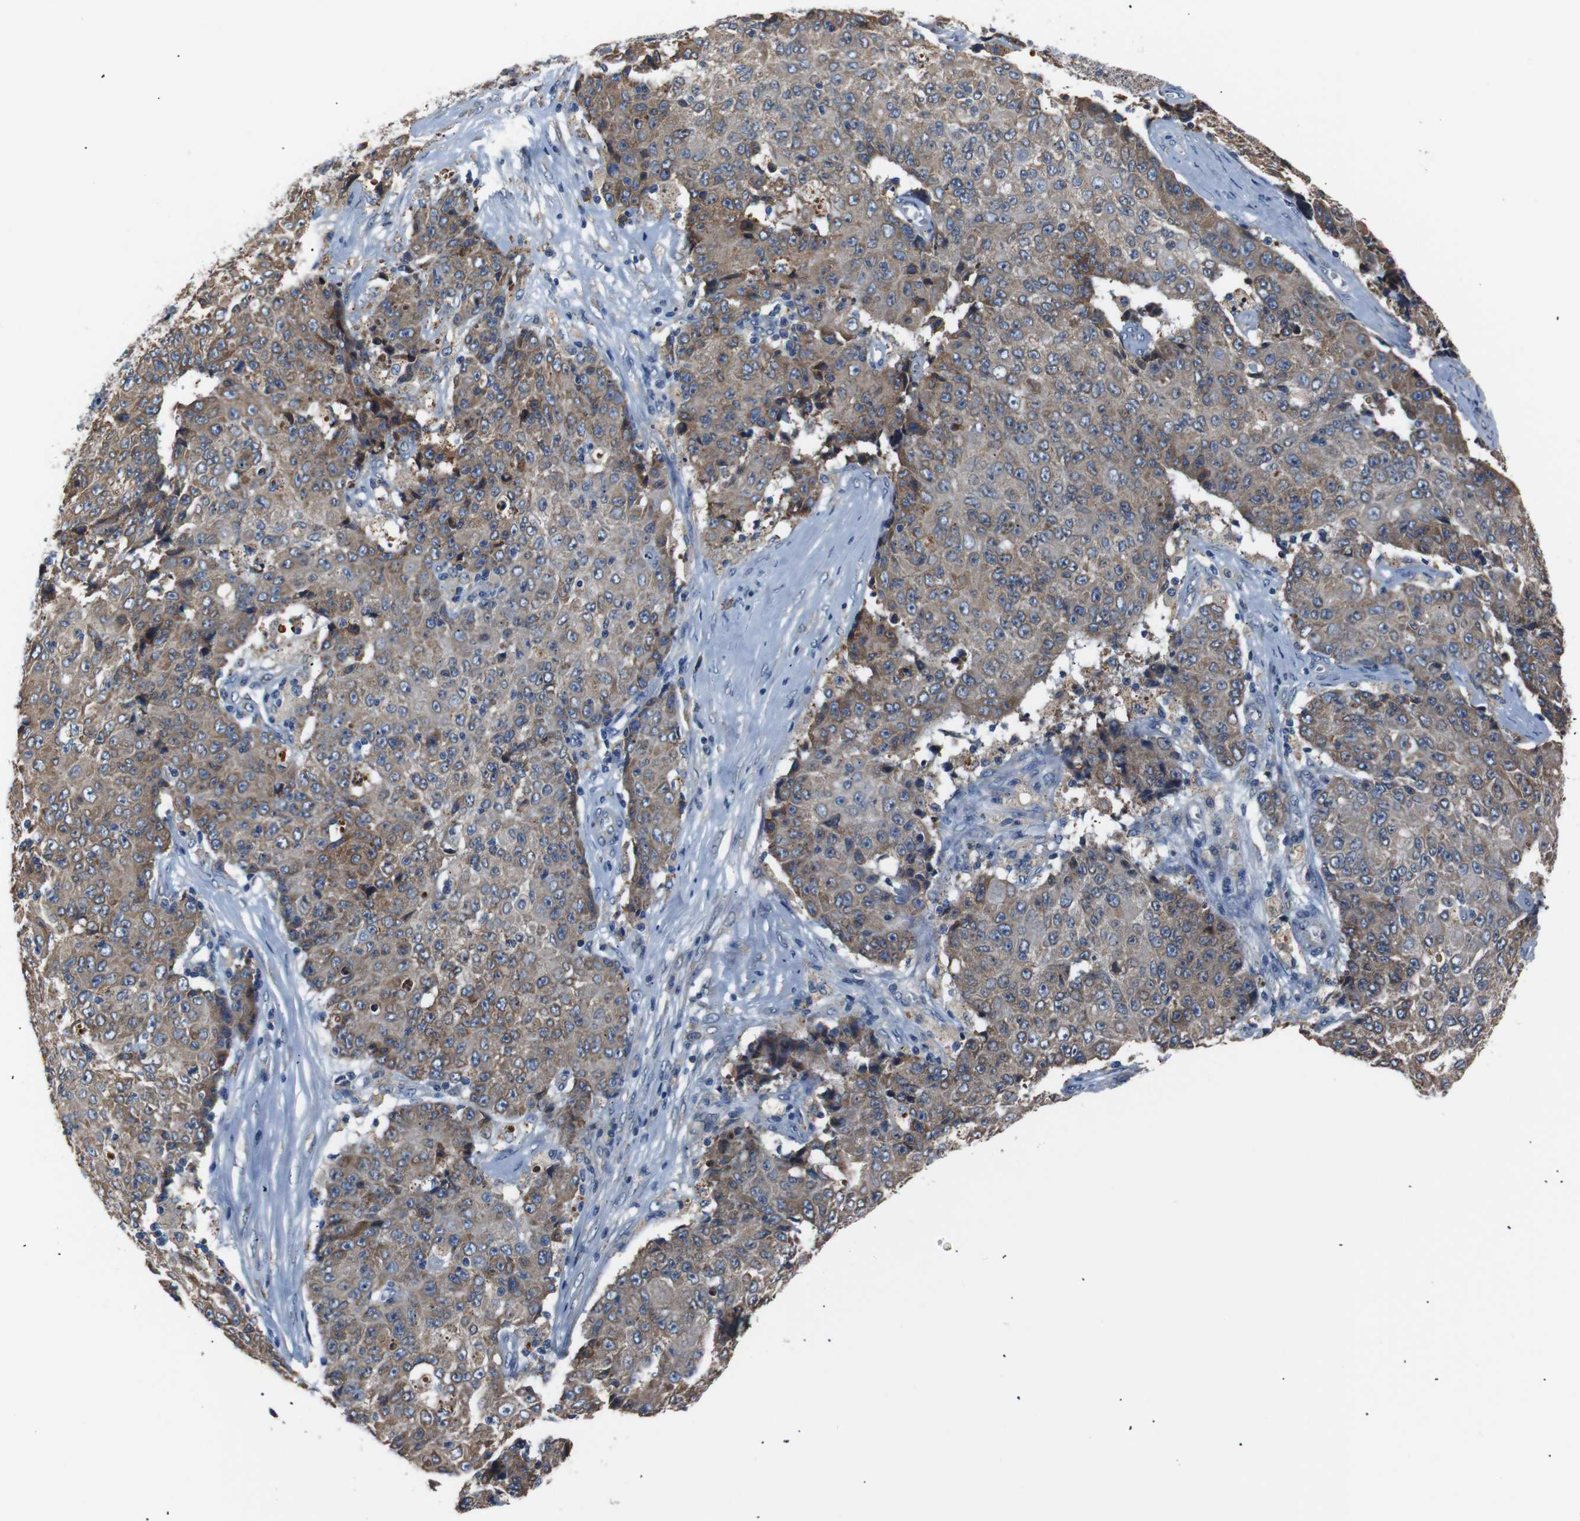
{"staining": {"intensity": "moderate", "quantity": ">75%", "location": "cytoplasmic/membranous"}, "tissue": "ovarian cancer", "cell_type": "Tumor cells", "image_type": "cancer", "snomed": [{"axis": "morphology", "description": "Carcinoma, endometroid"}, {"axis": "topography", "description": "Ovary"}], "caption": "This micrograph shows IHC staining of ovarian endometroid carcinoma, with medium moderate cytoplasmic/membranous expression in about >75% of tumor cells.", "gene": "SIGMAR1", "patient": {"sex": "female", "age": 42}}